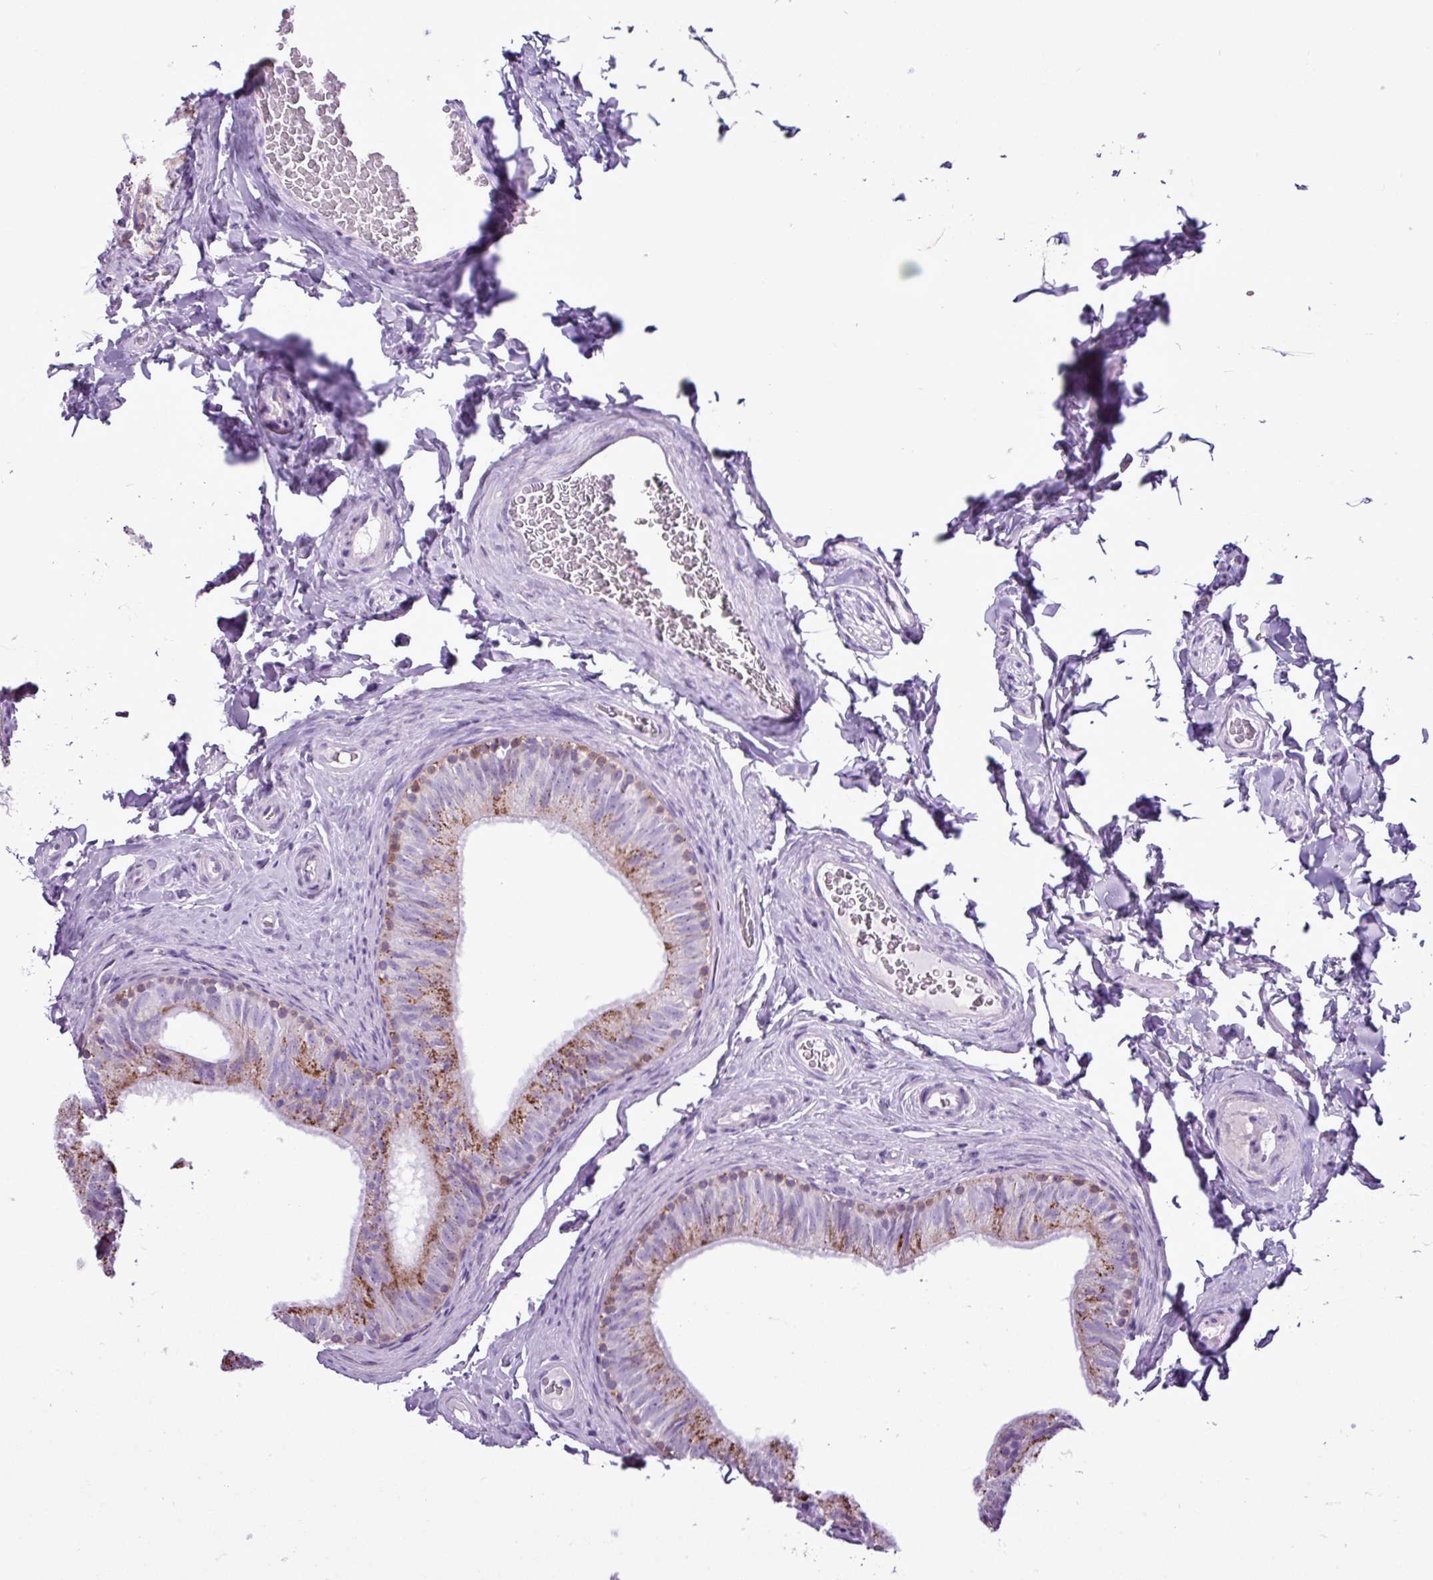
{"staining": {"intensity": "moderate", "quantity": "25%-75%", "location": "cytoplasmic/membranous,nuclear"}, "tissue": "epididymis", "cell_type": "Glandular cells", "image_type": "normal", "snomed": [{"axis": "morphology", "description": "Normal tissue, NOS"}, {"axis": "topography", "description": "Epididymis"}], "caption": "Benign epididymis displays moderate cytoplasmic/membranous,nuclear positivity in about 25%-75% of glandular cells, visualized by immunohistochemistry. (brown staining indicates protein expression, while blue staining denotes nuclei).", "gene": "ALDH3A1", "patient": {"sex": "male", "age": 34}}